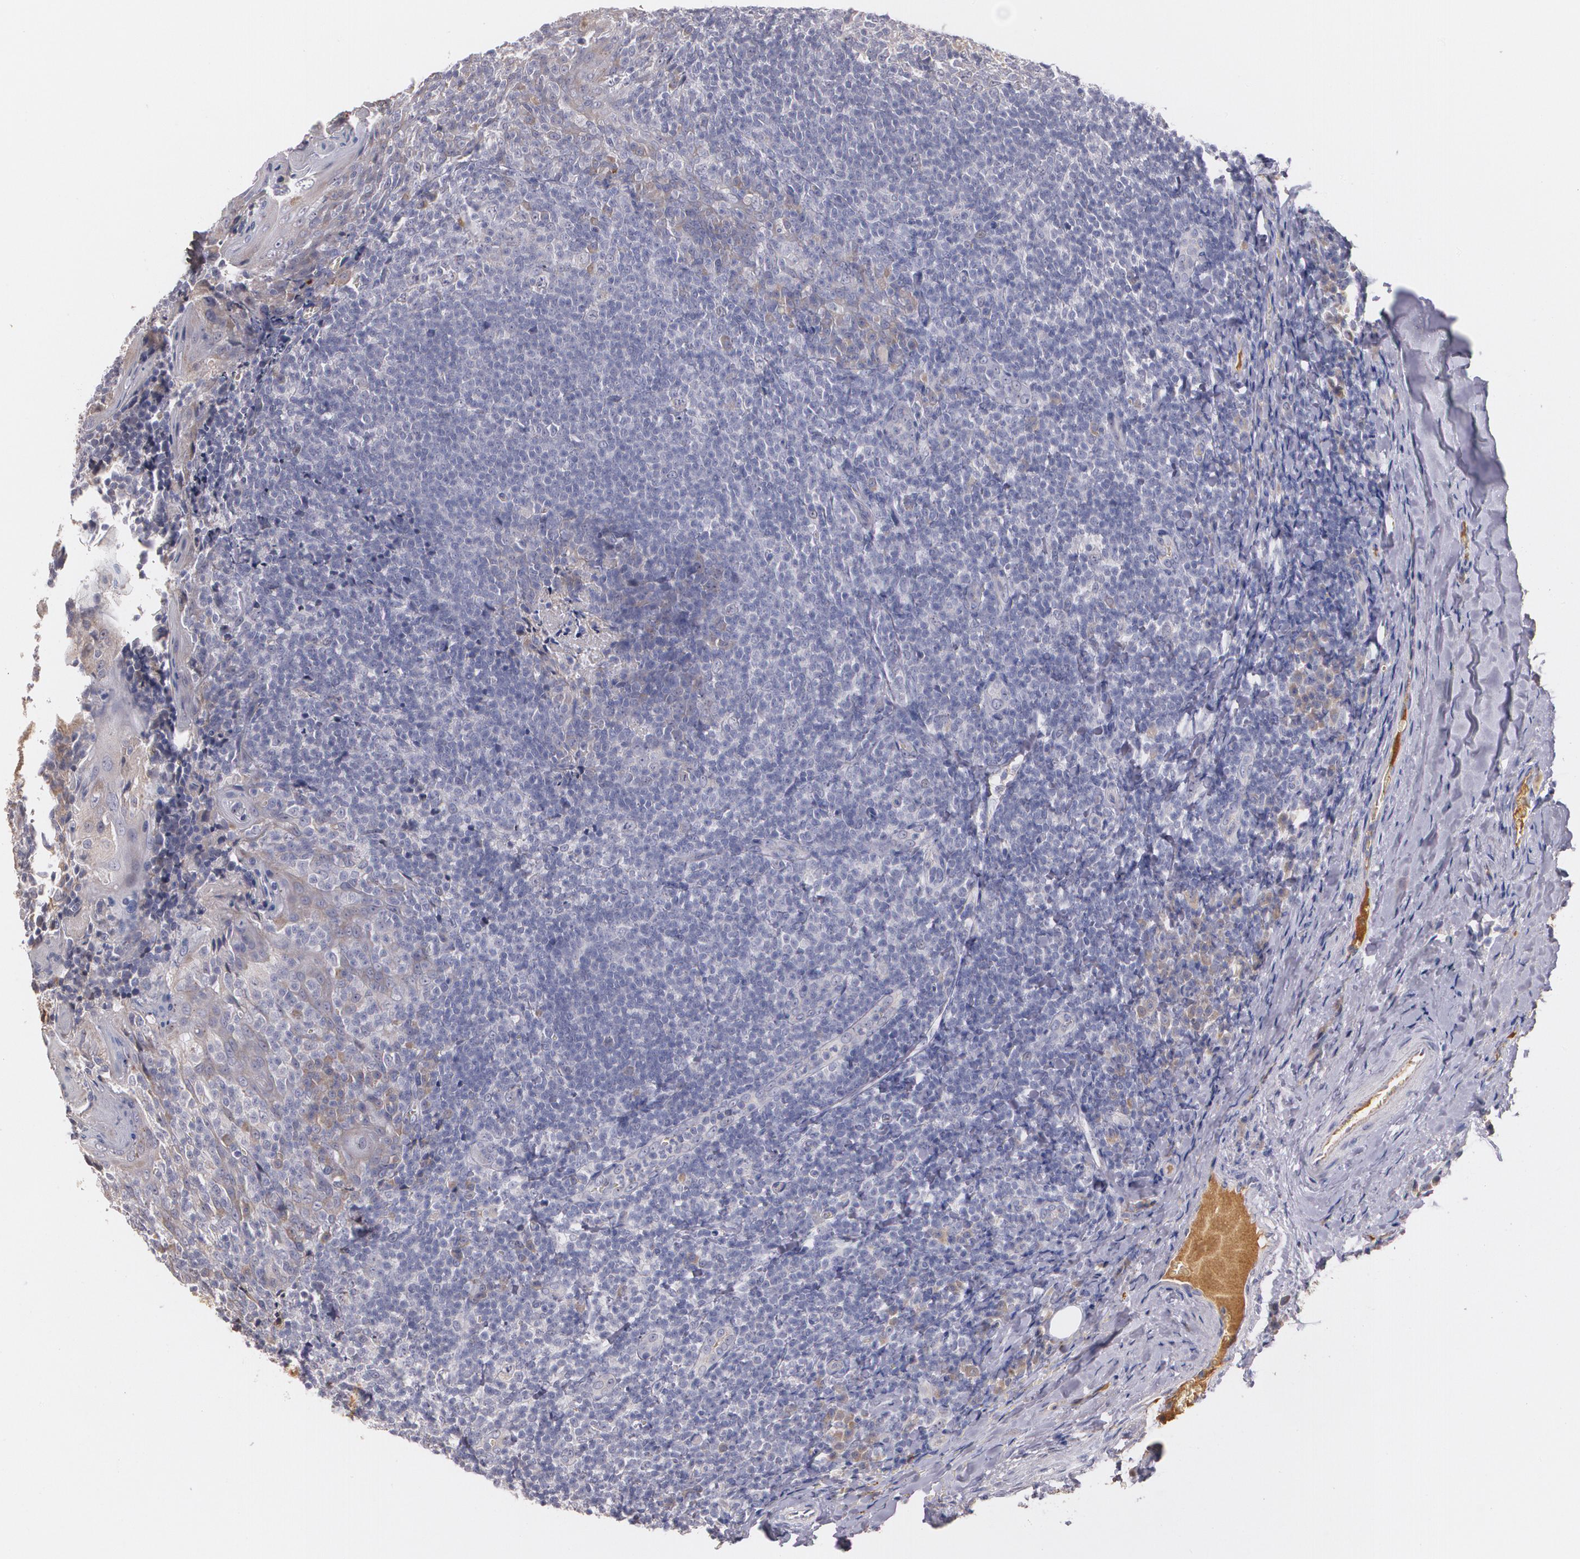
{"staining": {"intensity": "weak", "quantity": "<25%", "location": "cytoplasmic/membranous"}, "tissue": "tonsil", "cell_type": "Non-germinal center cells", "image_type": "normal", "snomed": [{"axis": "morphology", "description": "Normal tissue, NOS"}, {"axis": "topography", "description": "Tonsil"}], "caption": "Micrograph shows no significant protein positivity in non-germinal center cells of benign tonsil.", "gene": "AMBP", "patient": {"sex": "male", "age": 31}}